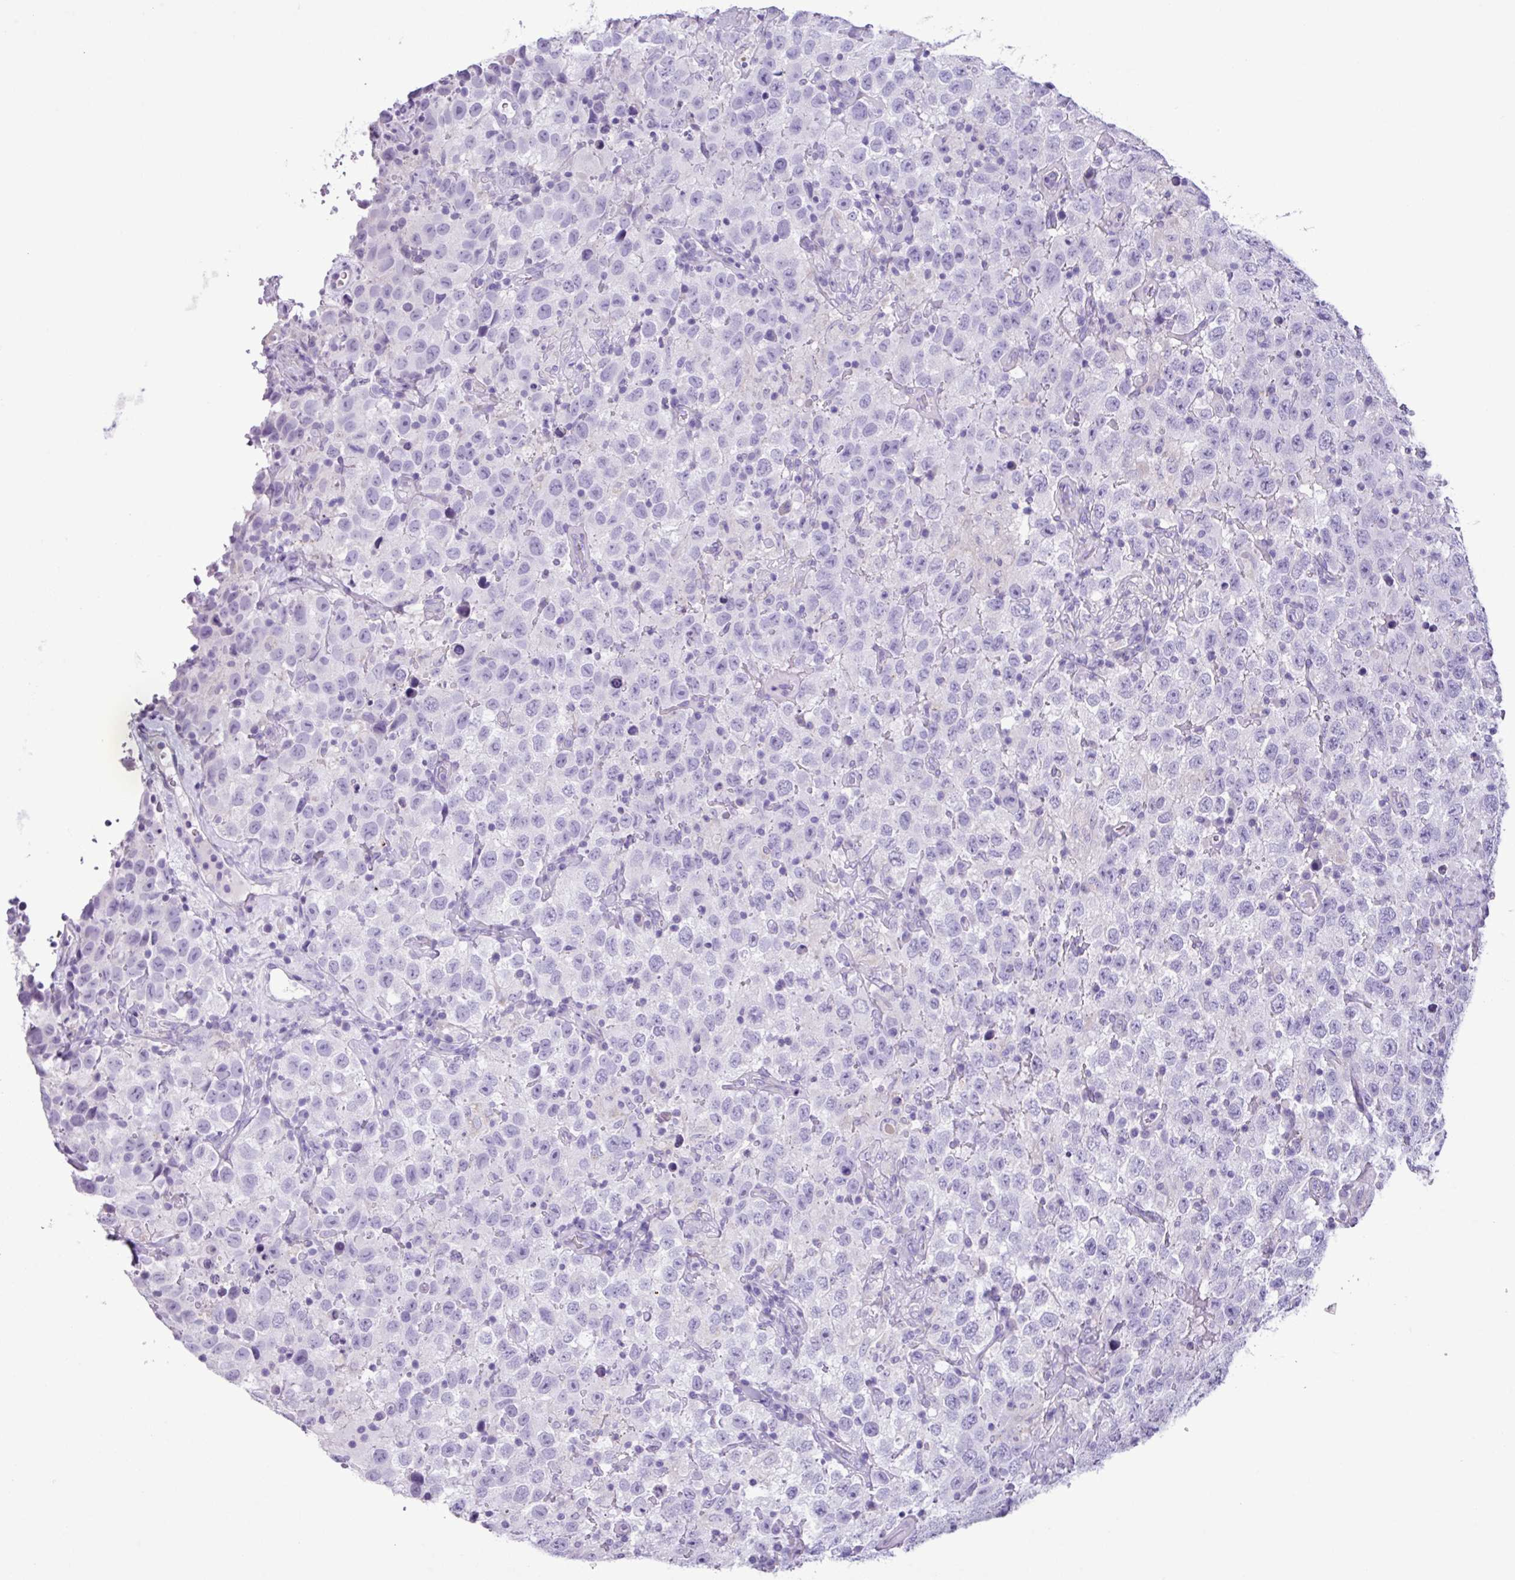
{"staining": {"intensity": "negative", "quantity": "none", "location": "none"}, "tissue": "testis cancer", "cell_type": "Tumor cells", "image_type": "cancer", "snomed": [{"axis": "morphology", "description": "Seminoma, NOS"}, {"axis": "topography", "description": "Testis"}], "caption": "Human testis cancer stained for a protein using immunohistochemistry shows no staining in tumor cells.", "gene": "AGO3", "patient": {"sex": "male", "age": 41}}